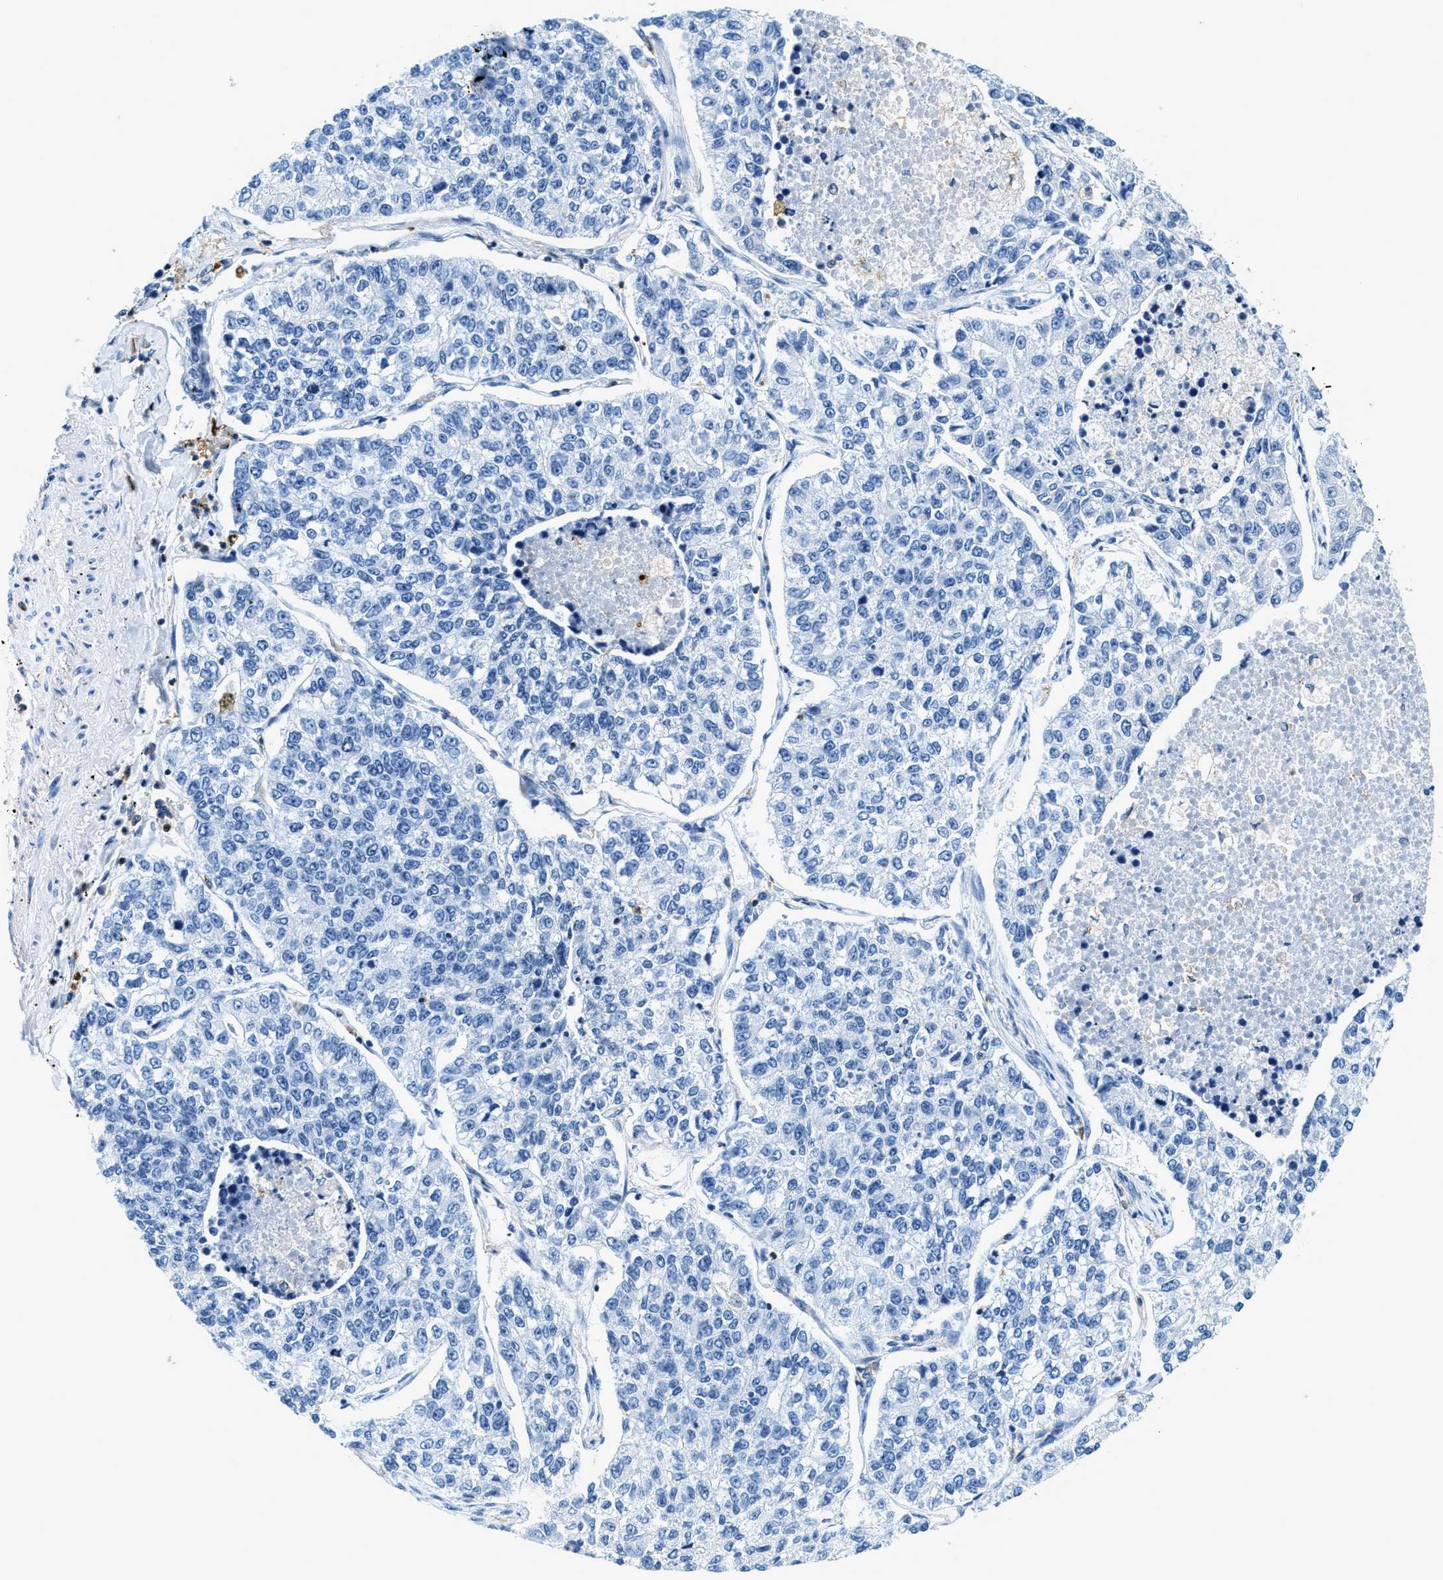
{"staining": {"intensity": "negative", "quantity": "none", "location": "none"}, "tissue": "lung cancer", "cell_type": "Tumor cells", "image_type": "cancer", "snomed": [{"axis": "morphology", "description": "Adenocarcinoma, NOS"}, {"axis": "topography", "description": "Lung"}], "caption": "This histopathology image is of lung adenocarcinoma stained with immunohistochemistry (IHC) to label a protein in brown with the nuclei are counter-stained blue. There is no expression in tumor cells.", "gene": "CAPG", "patient": {"sex": "male", "age": 49}}